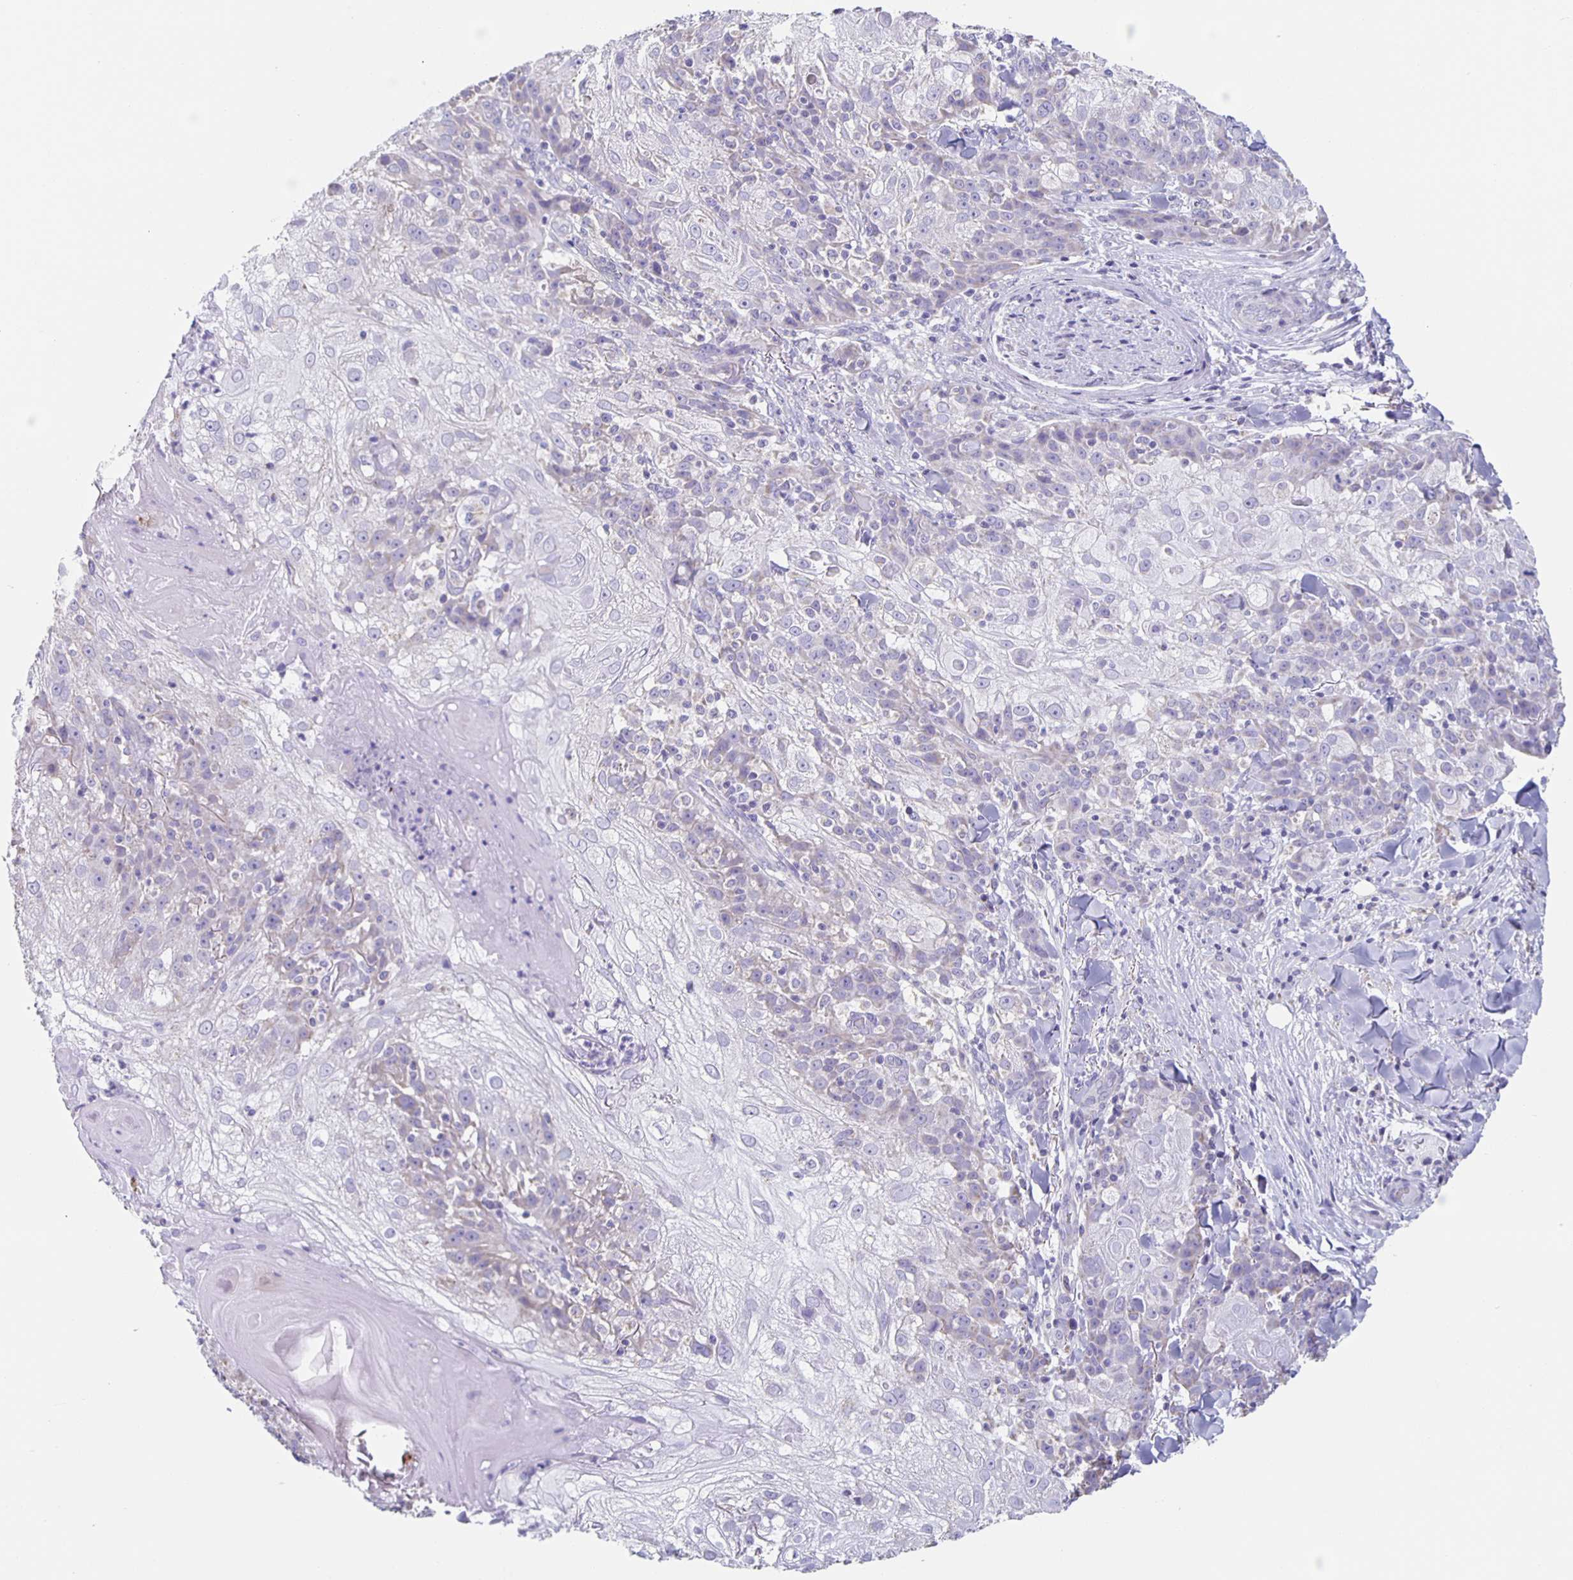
{"staining": {"intensity": "negative", "quantity": "none", "location": "none"}, "tissue": "skin cancer", "cell_type": "Tumor cells", "image_type": "cancer", "snomed": [{"axis": "morphology", "description": "Normal tissue, NOS"}, {"axis": "morphology", "description": "Squamous cell carcinoma, NOS"}, {"axis": "topography", "description": "Skin"}], "caption": "This is an immunohistochemistry image of human skin cancer (squamous cell carcinoma). There is no staining in tumor cells.", "gene": "TPPP", "patient": {"sex": "female", "age": 83}}